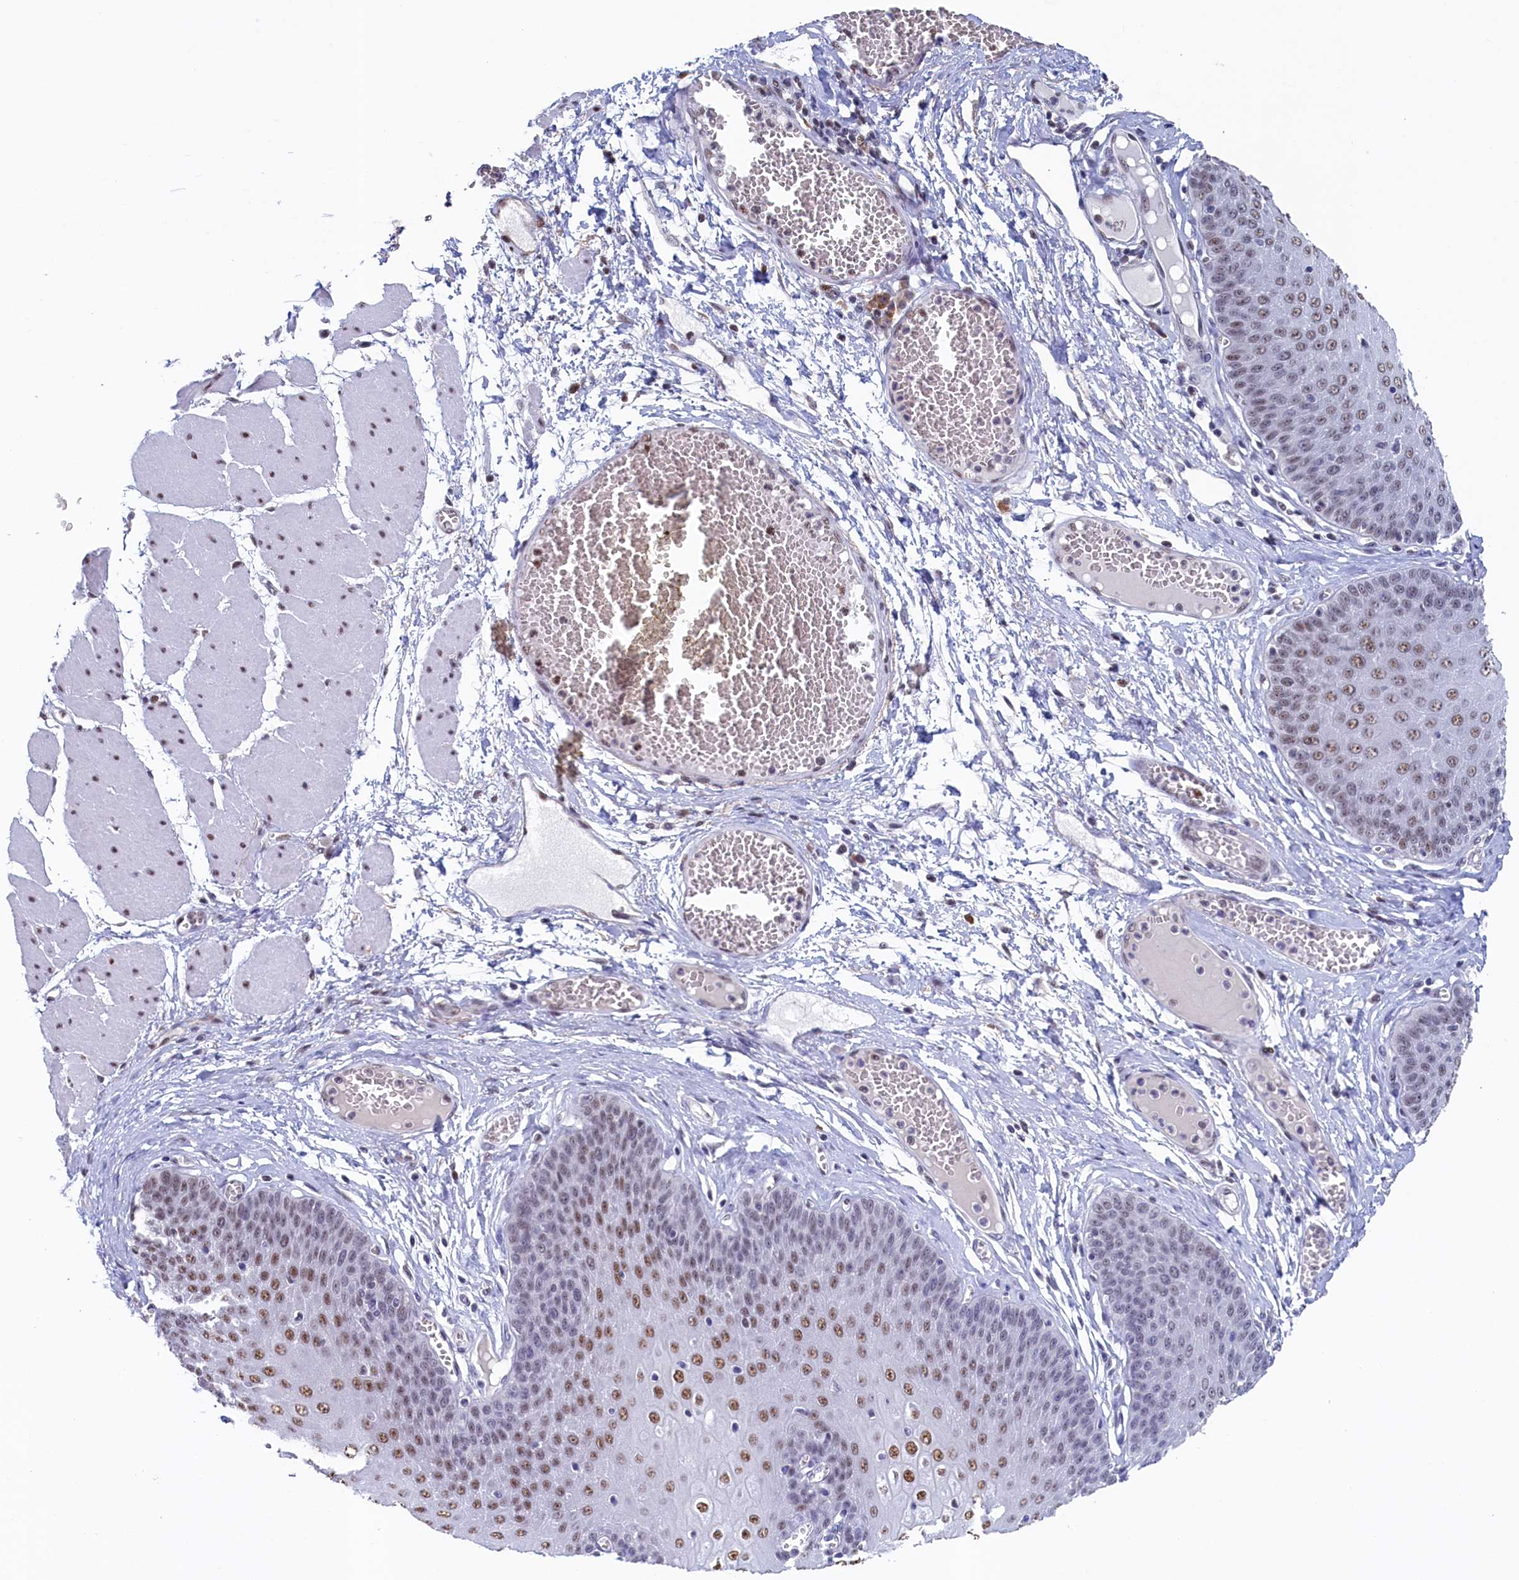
{"staining": {"intensity": "strong", "quantity": "25%-75%", "location": "nuclear"}, "tissue": "esophagus", "cell_type": "Squamous epithelial cells", "image_type": "normal", "snomed": [{"axis": "morphology", "description": "Normal tissue, NOS"}, {"axis": "topography", "description": "Esophagus"}], "caption": "This is an image of IHC staining of unremarkable esophagus, which shows strong expression in the nuclear of squamous epithelial cells.", "gene": "MOSPD3", "patient": {"sex": "male", "age": 60}}